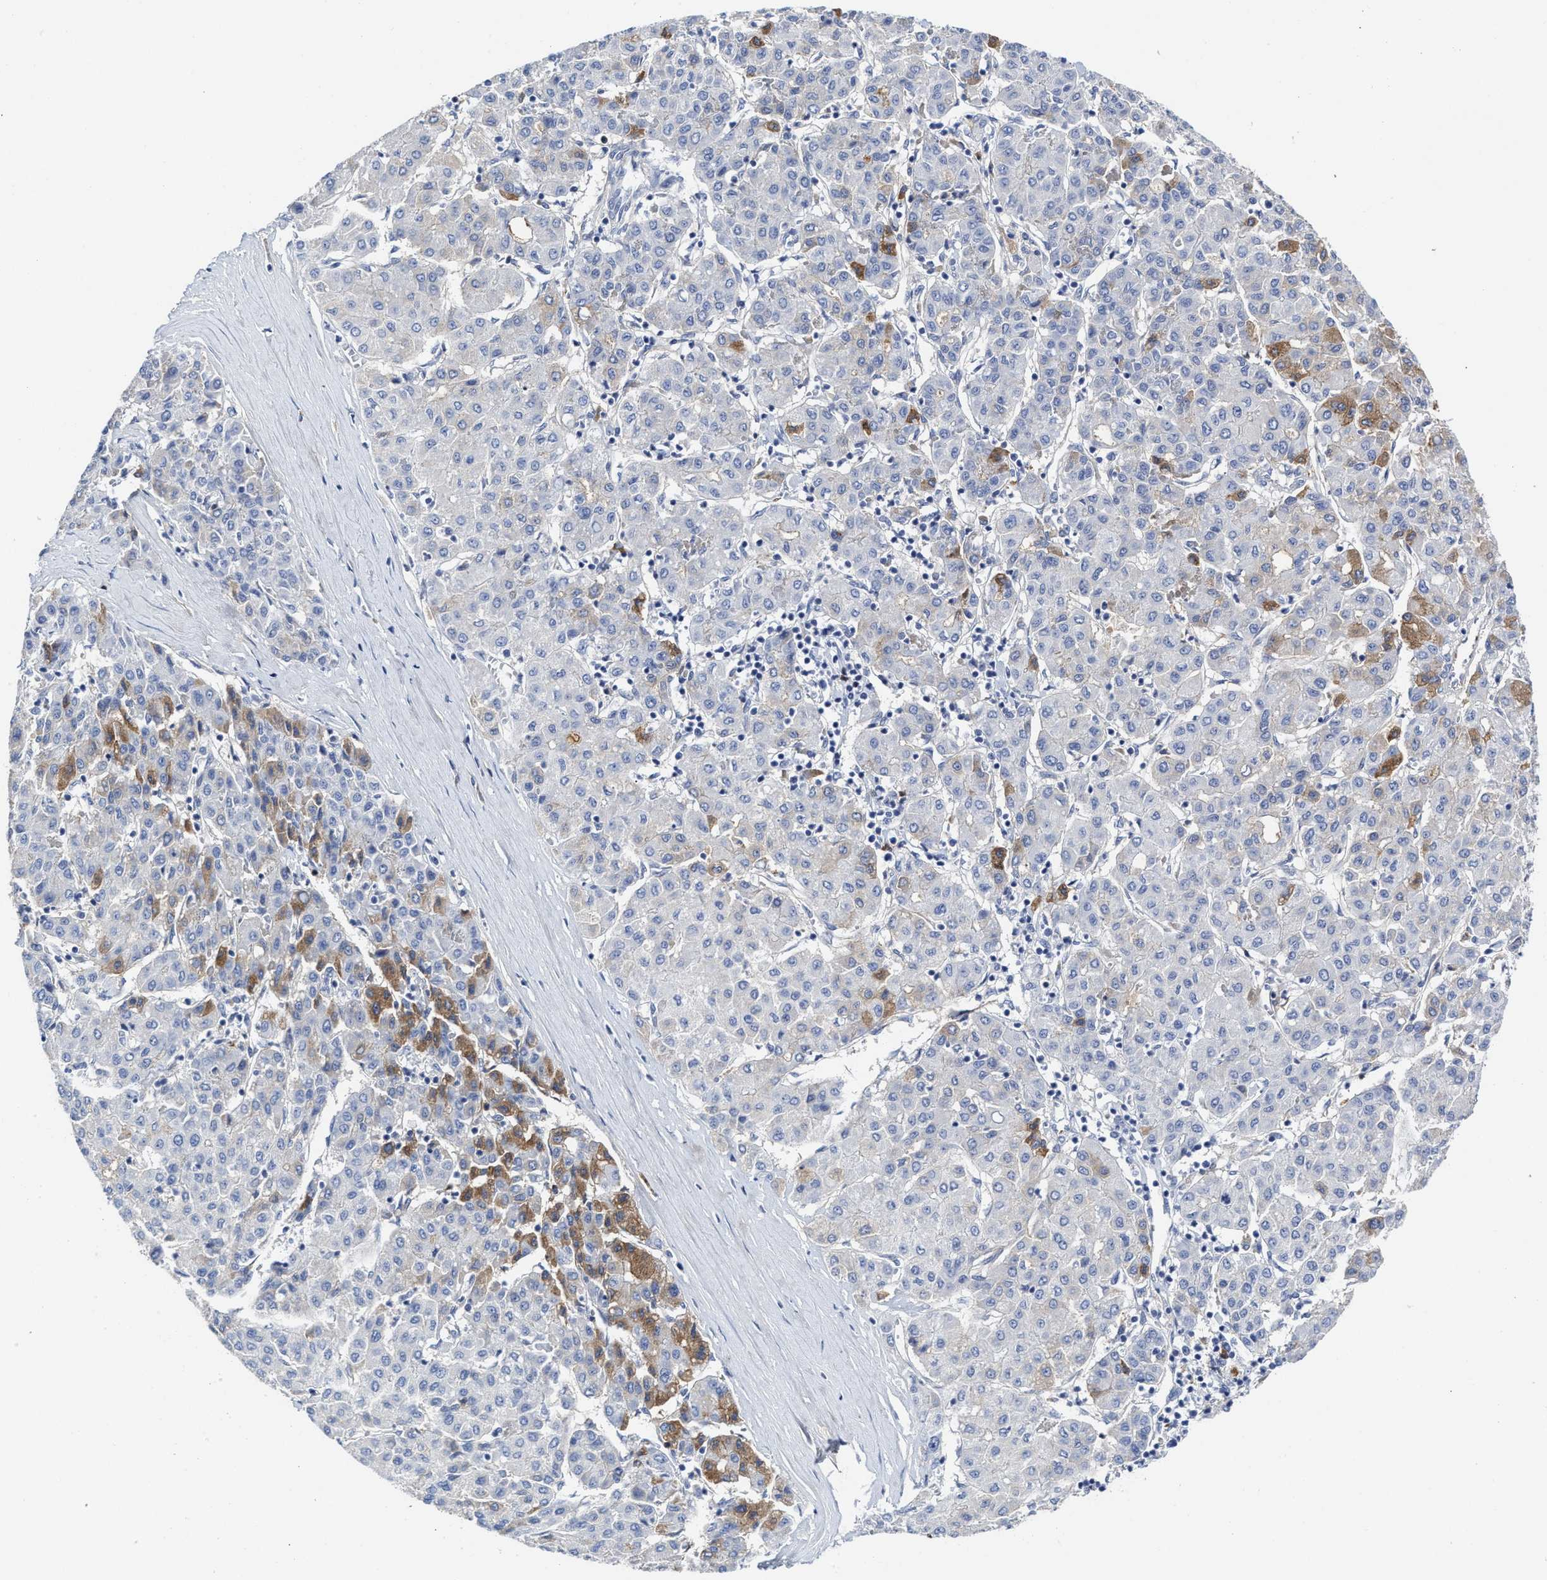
{"staining": {"intensity": "moderate", "quantity": "<25%", "location": "cytoplasmic/membranous"}, "tissue": "liver cancer", "cell_type": "Tumor cells", "image_type": "cancer", "snomed": [{"axis": "morphology", "description": "Carcinoma, Hepatocellular, NOS"}, {"axis": "topography", "description": "Liver"}], "caption": "Brown immunohistochemical staining in liver cancer (hepatocellular carcinoma) reveals moderate cytoplasmic/membranous staining in approximately <25% of tumor cells.", "gene": "C2", "patient": {"sex": "male", "age": 65}}